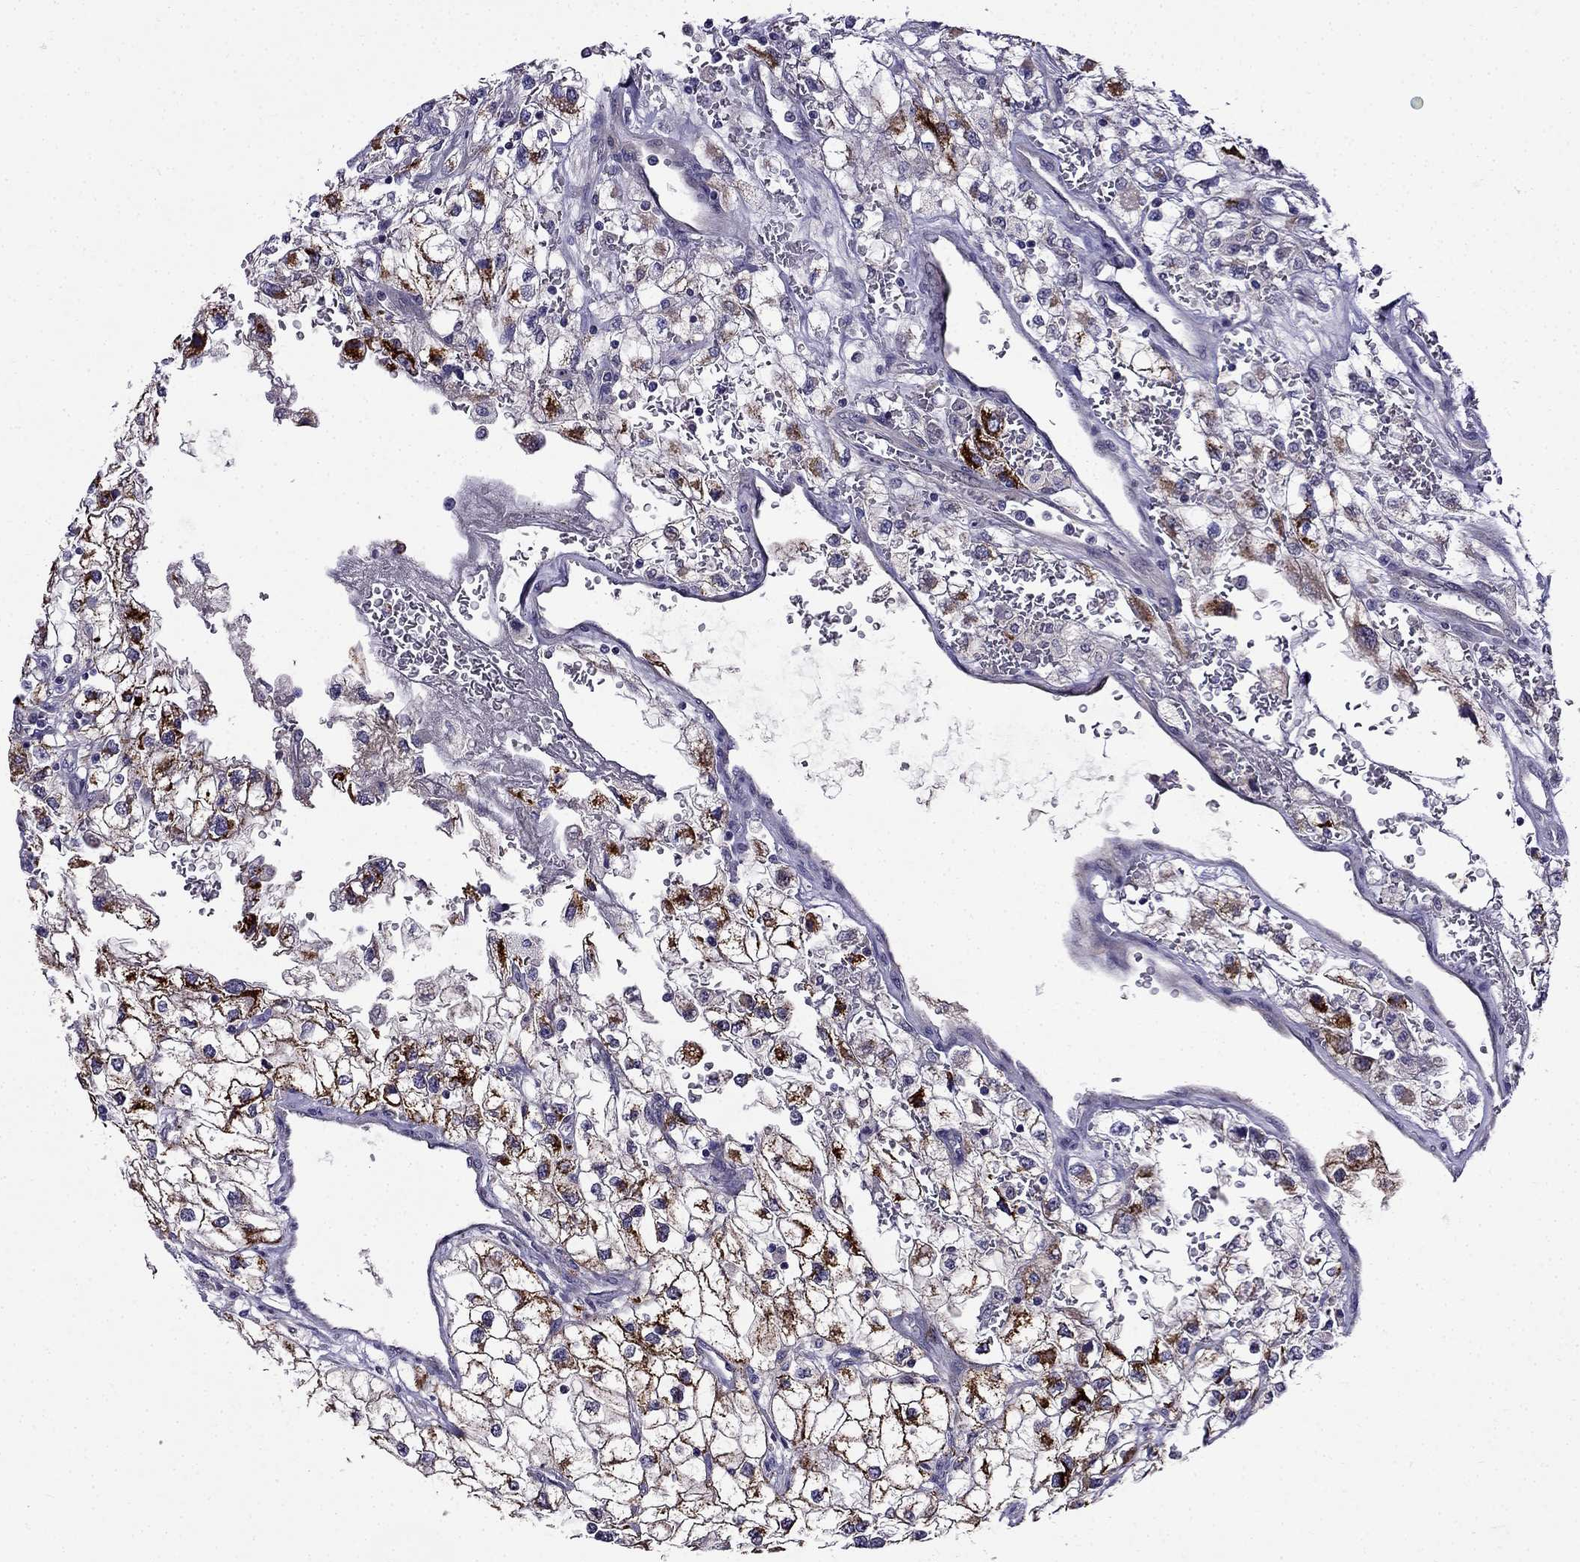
{"staining": {"intensity": "strong", "quantity": "25%-75%", "location": "cytoplasmic/membranous"}, "tissue": "renal cancer", "cell_type": "Tumor cells", "image_type": "cancer", "snomed": [{"axis": "morphology", "description": "Adenocarcinoma, NOS"}, {"axis": "topography", "description": "Kidney"}], "caption": "High-power microscopy captured an immunohistochemistry (IHC) micrograph of renal cancer, revealing strong cytoplasmic/membranous expression in about 25%-75% of tumor cells.", "gene": "PI16", "patient": {"sex": "male", "age": 59}}